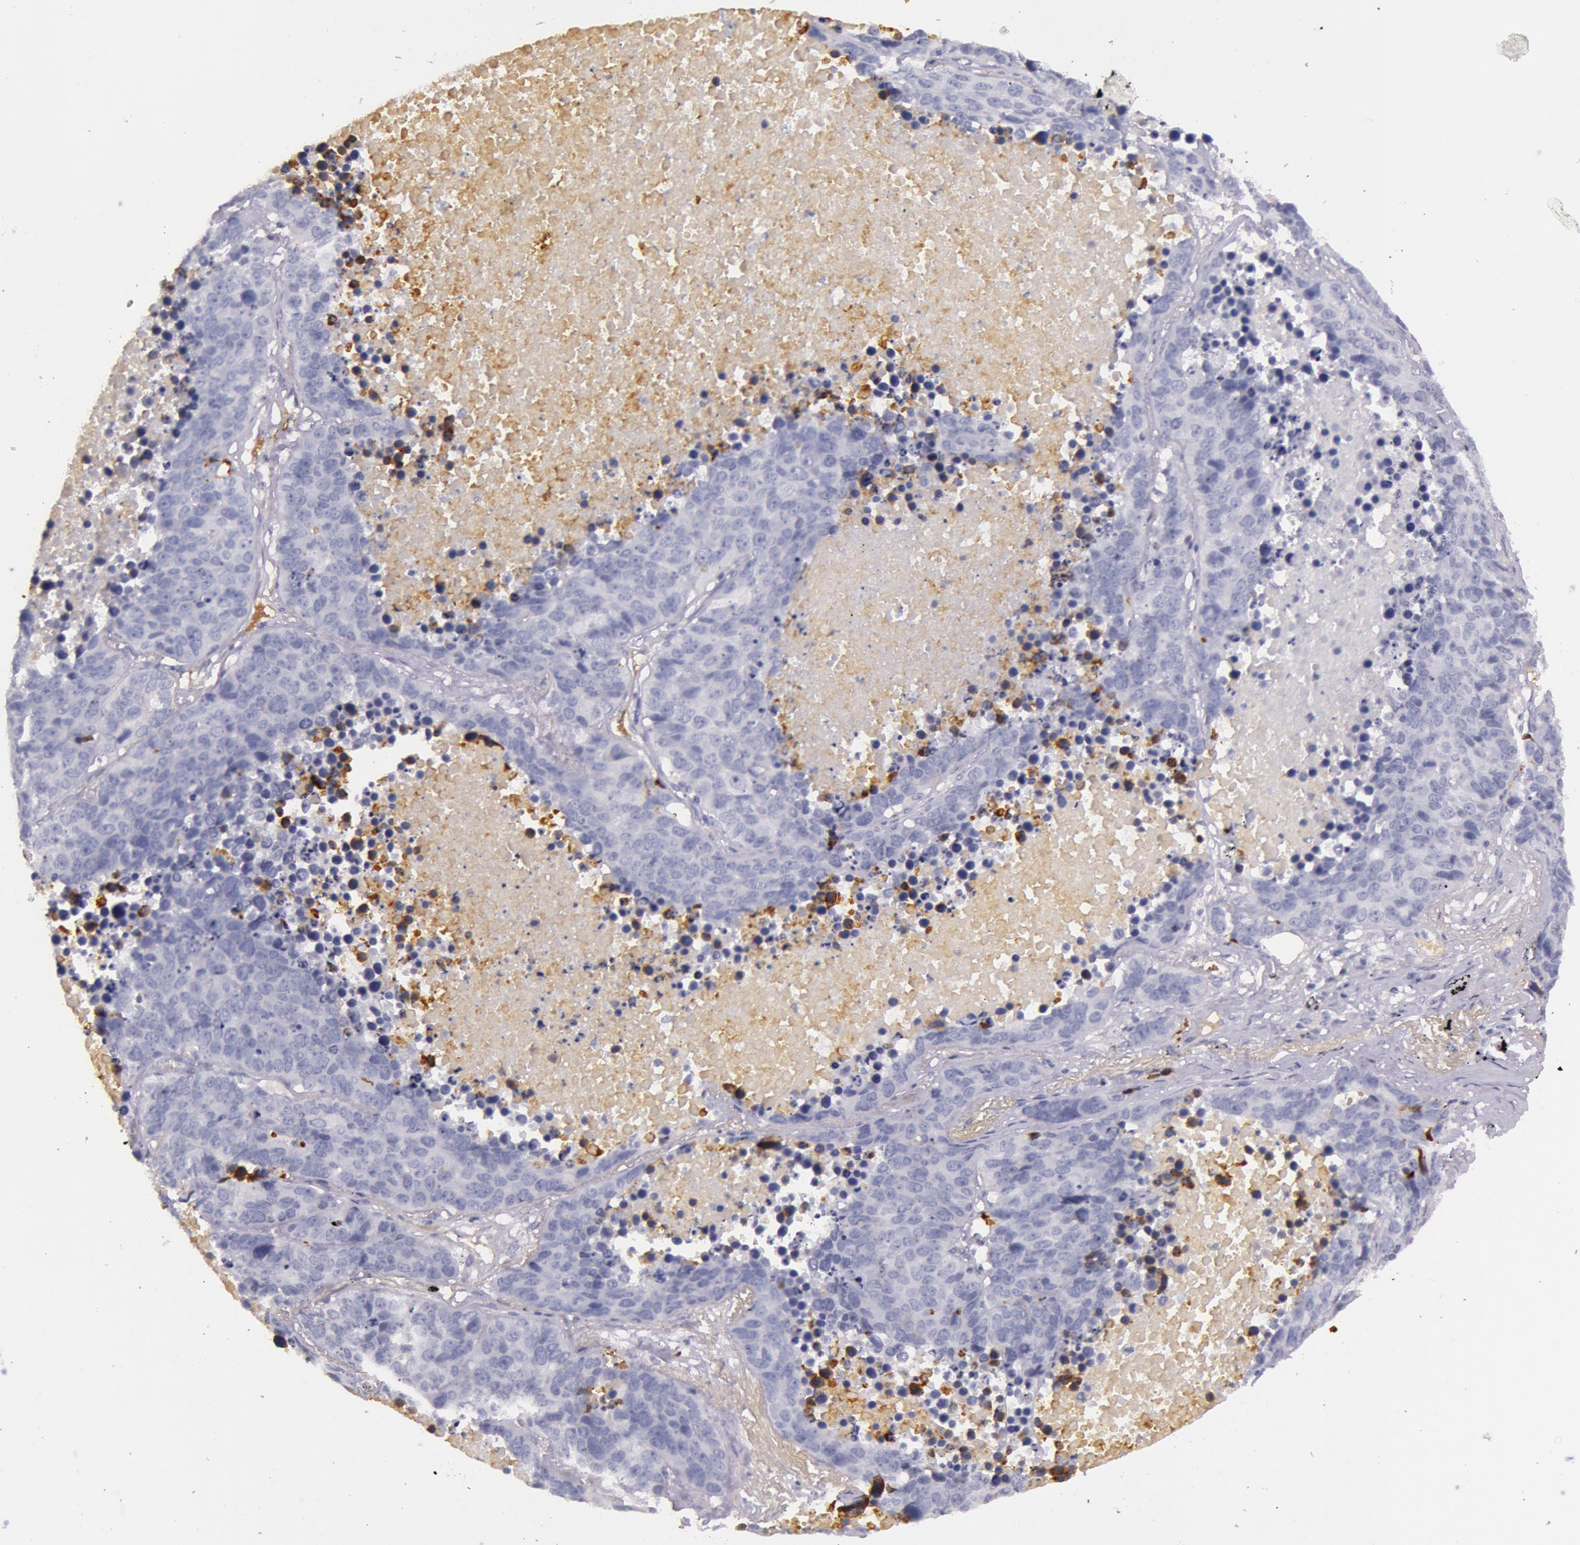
{"staining": {"intensity": "negative", "quantity": "none", "location": "none"}, "tissue": "lung cancer", "cell_type": "Tumor cells", "image_type": "cancer", "snomed": [{"axis": "morphology", "description": "Carcinoid, malignant, NOS"}, {"axis": "topography", "description": "Lung"}], "caption": "The histopathology image shows no staining of tumor cells in lung cancer (malignant carcinoid).", "gene": "C4BPA", "patient": {"sex": "male", "age": 60}}